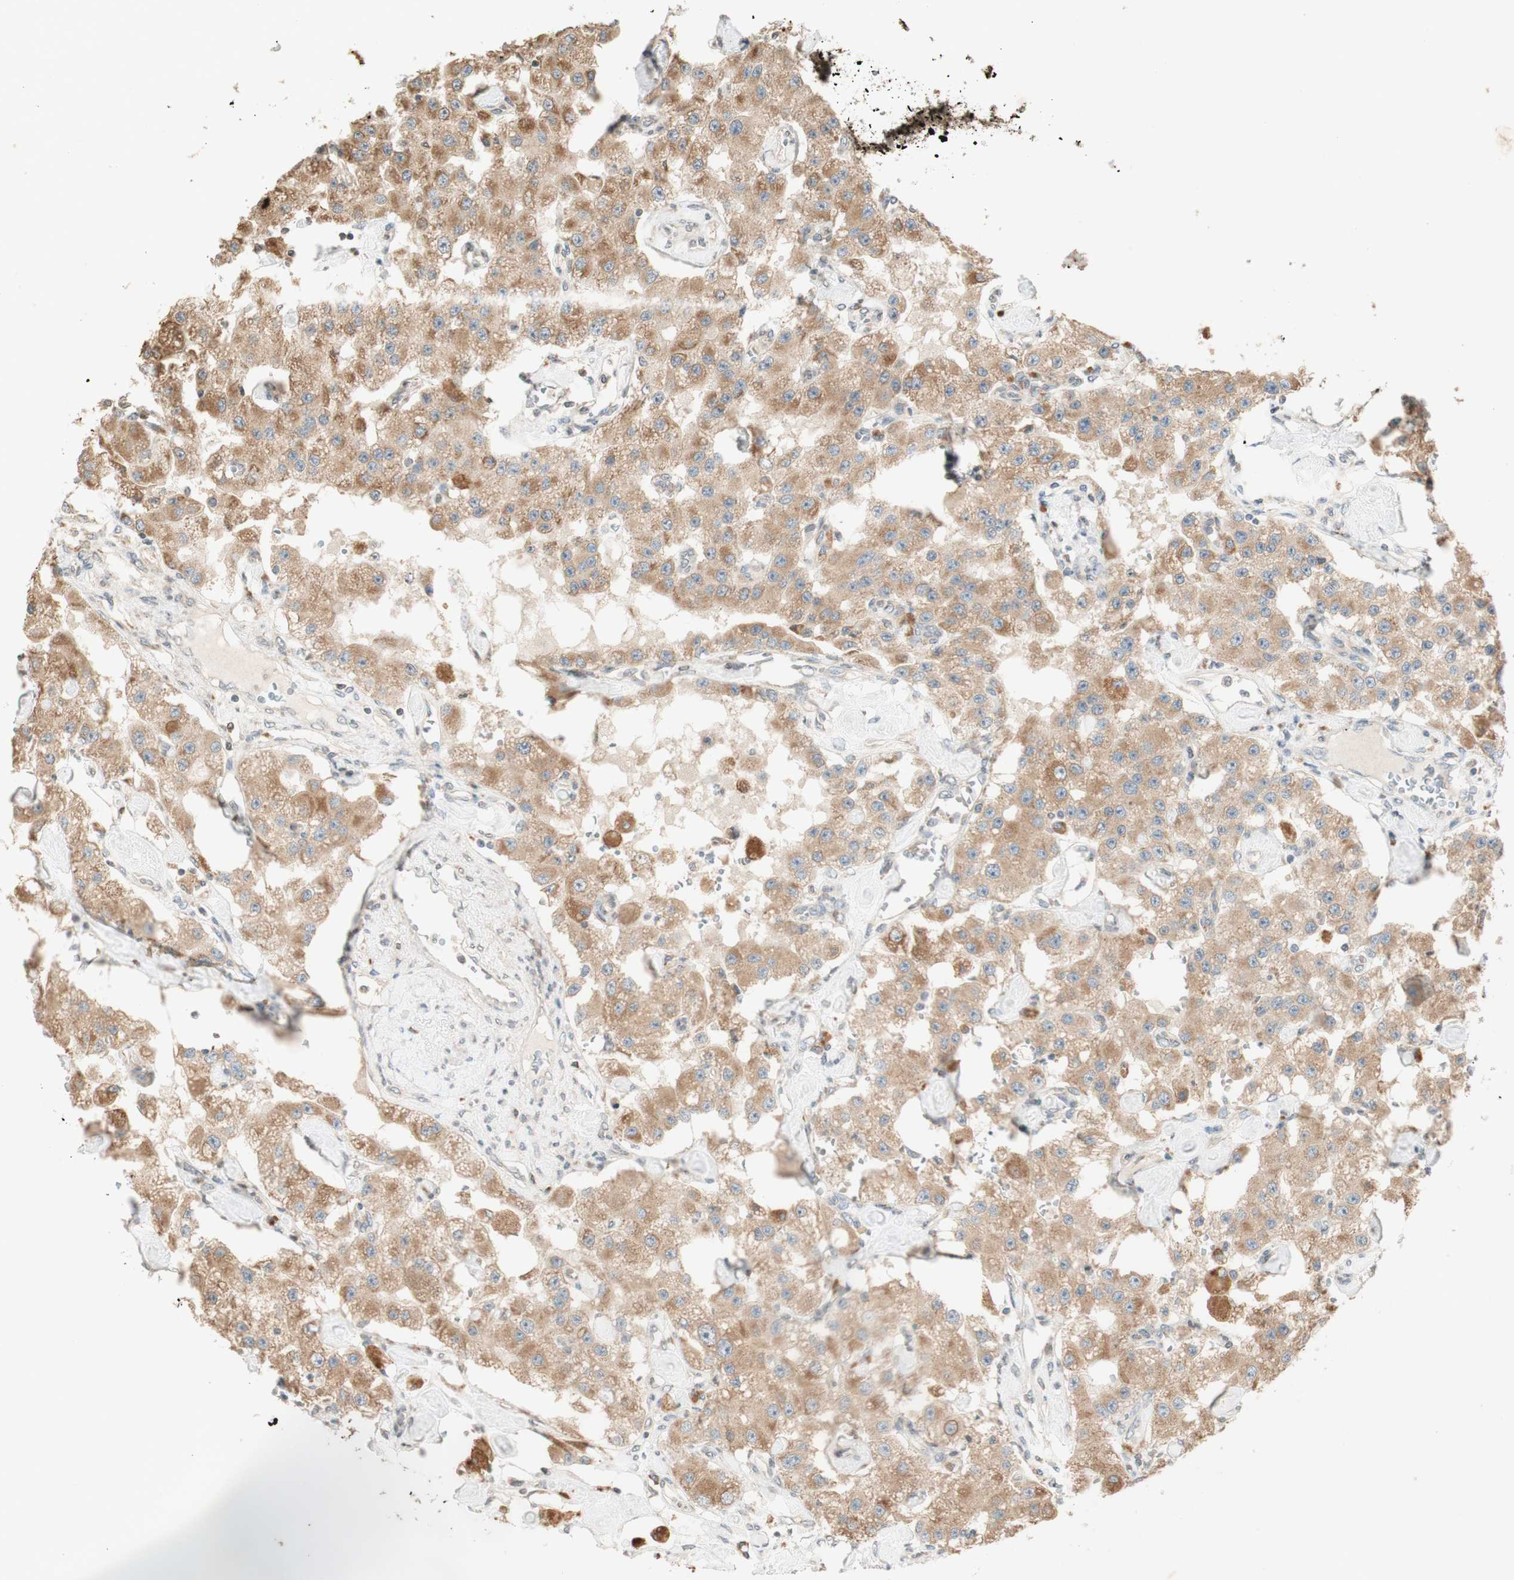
{"staining": {"intensity": "moderate", "quantity": ">75%", "location": "cytoplasmic/membranous"}, "tissue": "carcinoid", "cell_type": "Tumor cells", "image_type": "cancer", "snomed": [{"axis": "morphology", "description": "Carcinoid, malignant, NOS"}, {"axis": "topography", "description": "Pancreas"}], "caption": "Brown immunohistochemical staining in carcinoid demonstrates moderate cytoplasmic/membranous positivity in about >75% of tumor cells.", "gene": "CLCN2", "patient": {"sex": "male", "age": 41}}